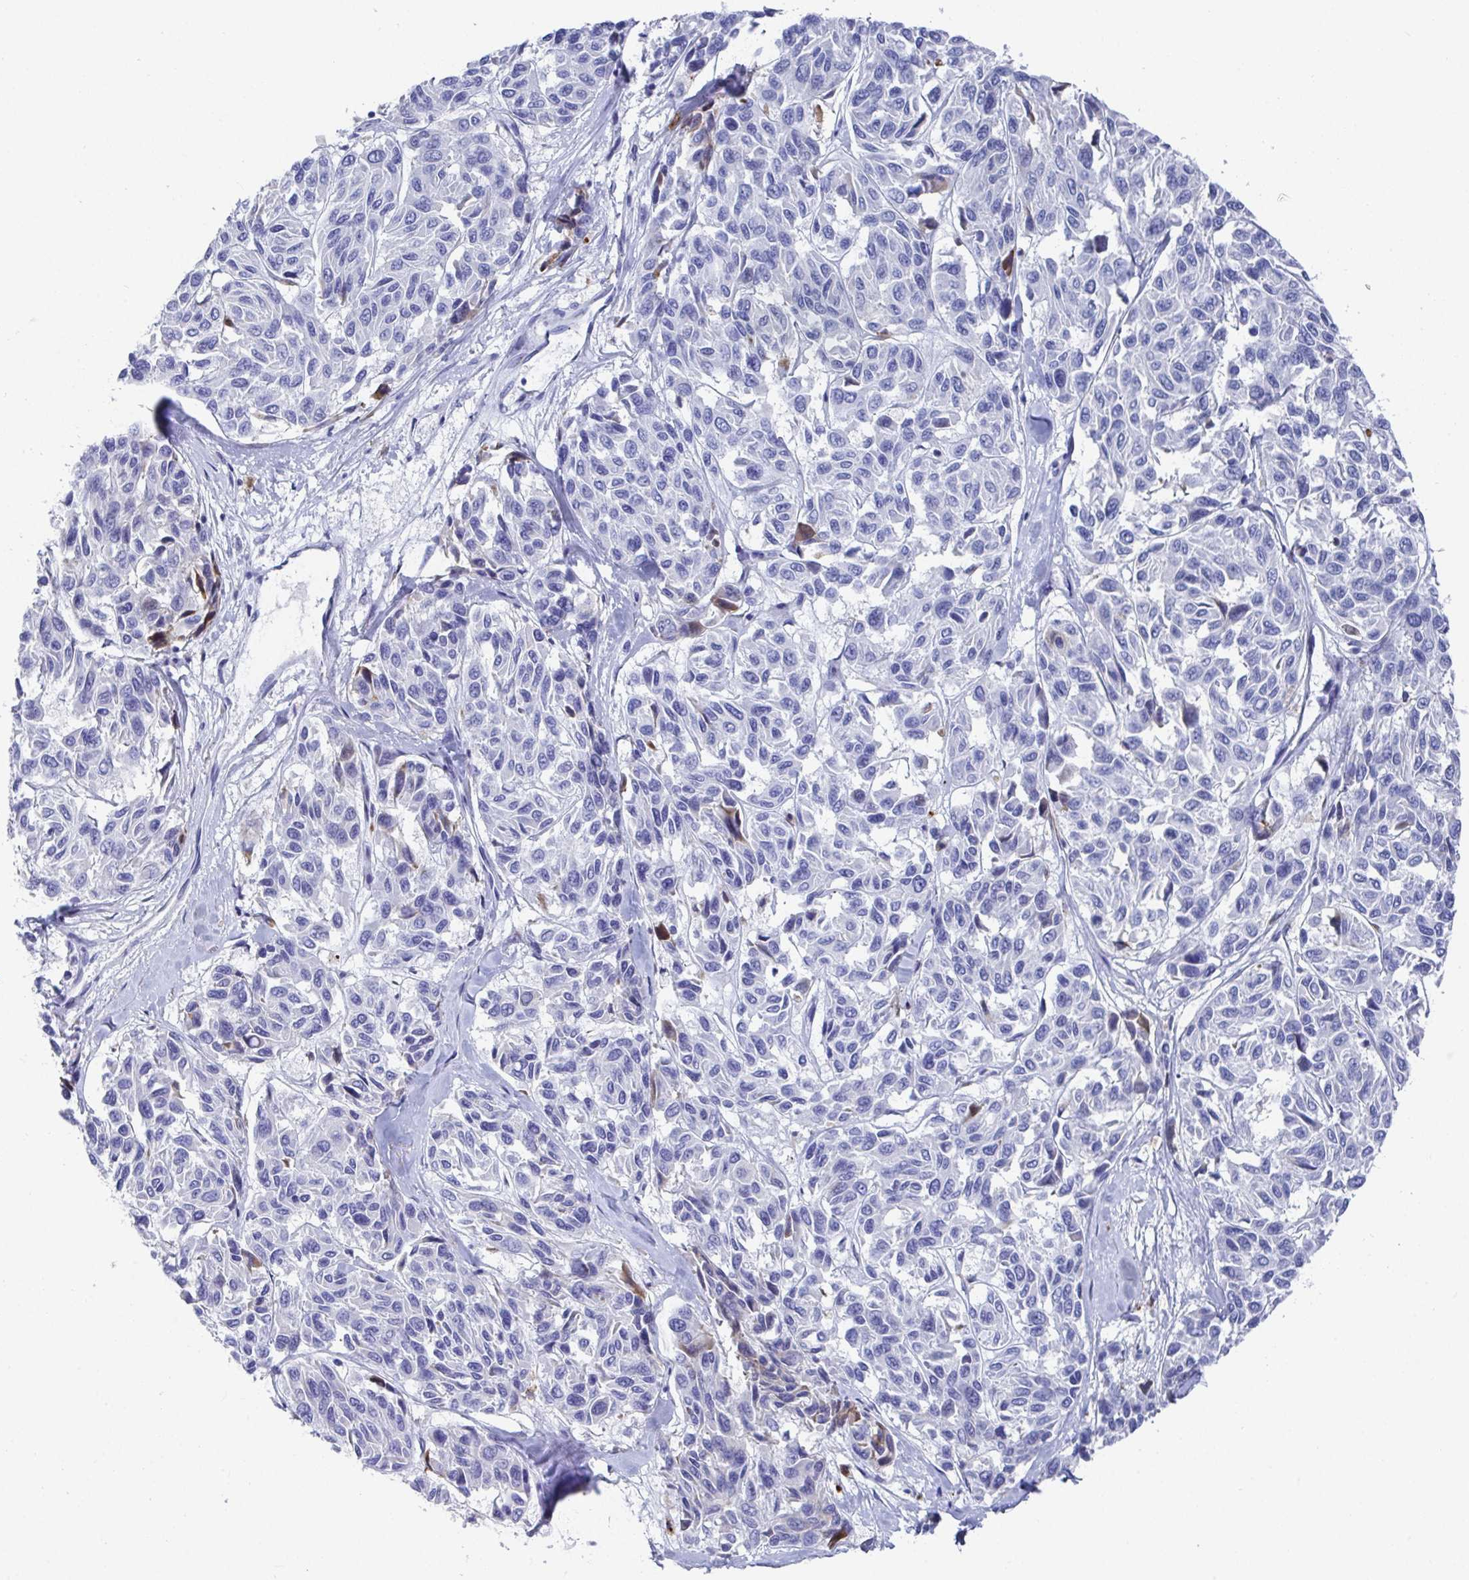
{"staining": {"intensity": "negative", "quantity": "none", "location": "none"}, "tissue": "melanoma", "cell_type": "Tumor cells", "image_type": "cancer", "snomed": [{"axis": "morphology", "description": "Malignant melanoma, NOS"}, {"axis": "topography", "description": "Skin"}], "caption": "A high-resolution micrograph shows immunohistochemistry staining of malignant melanoma, which displays no significant staining in tumor cells. (Brightfield microscopy of DAB (3,3'-diaminobenzidine) immunohistochemistry at high magnification).", "gene": "CLDN8", "patient": {"sex": "female", "age": 66}}